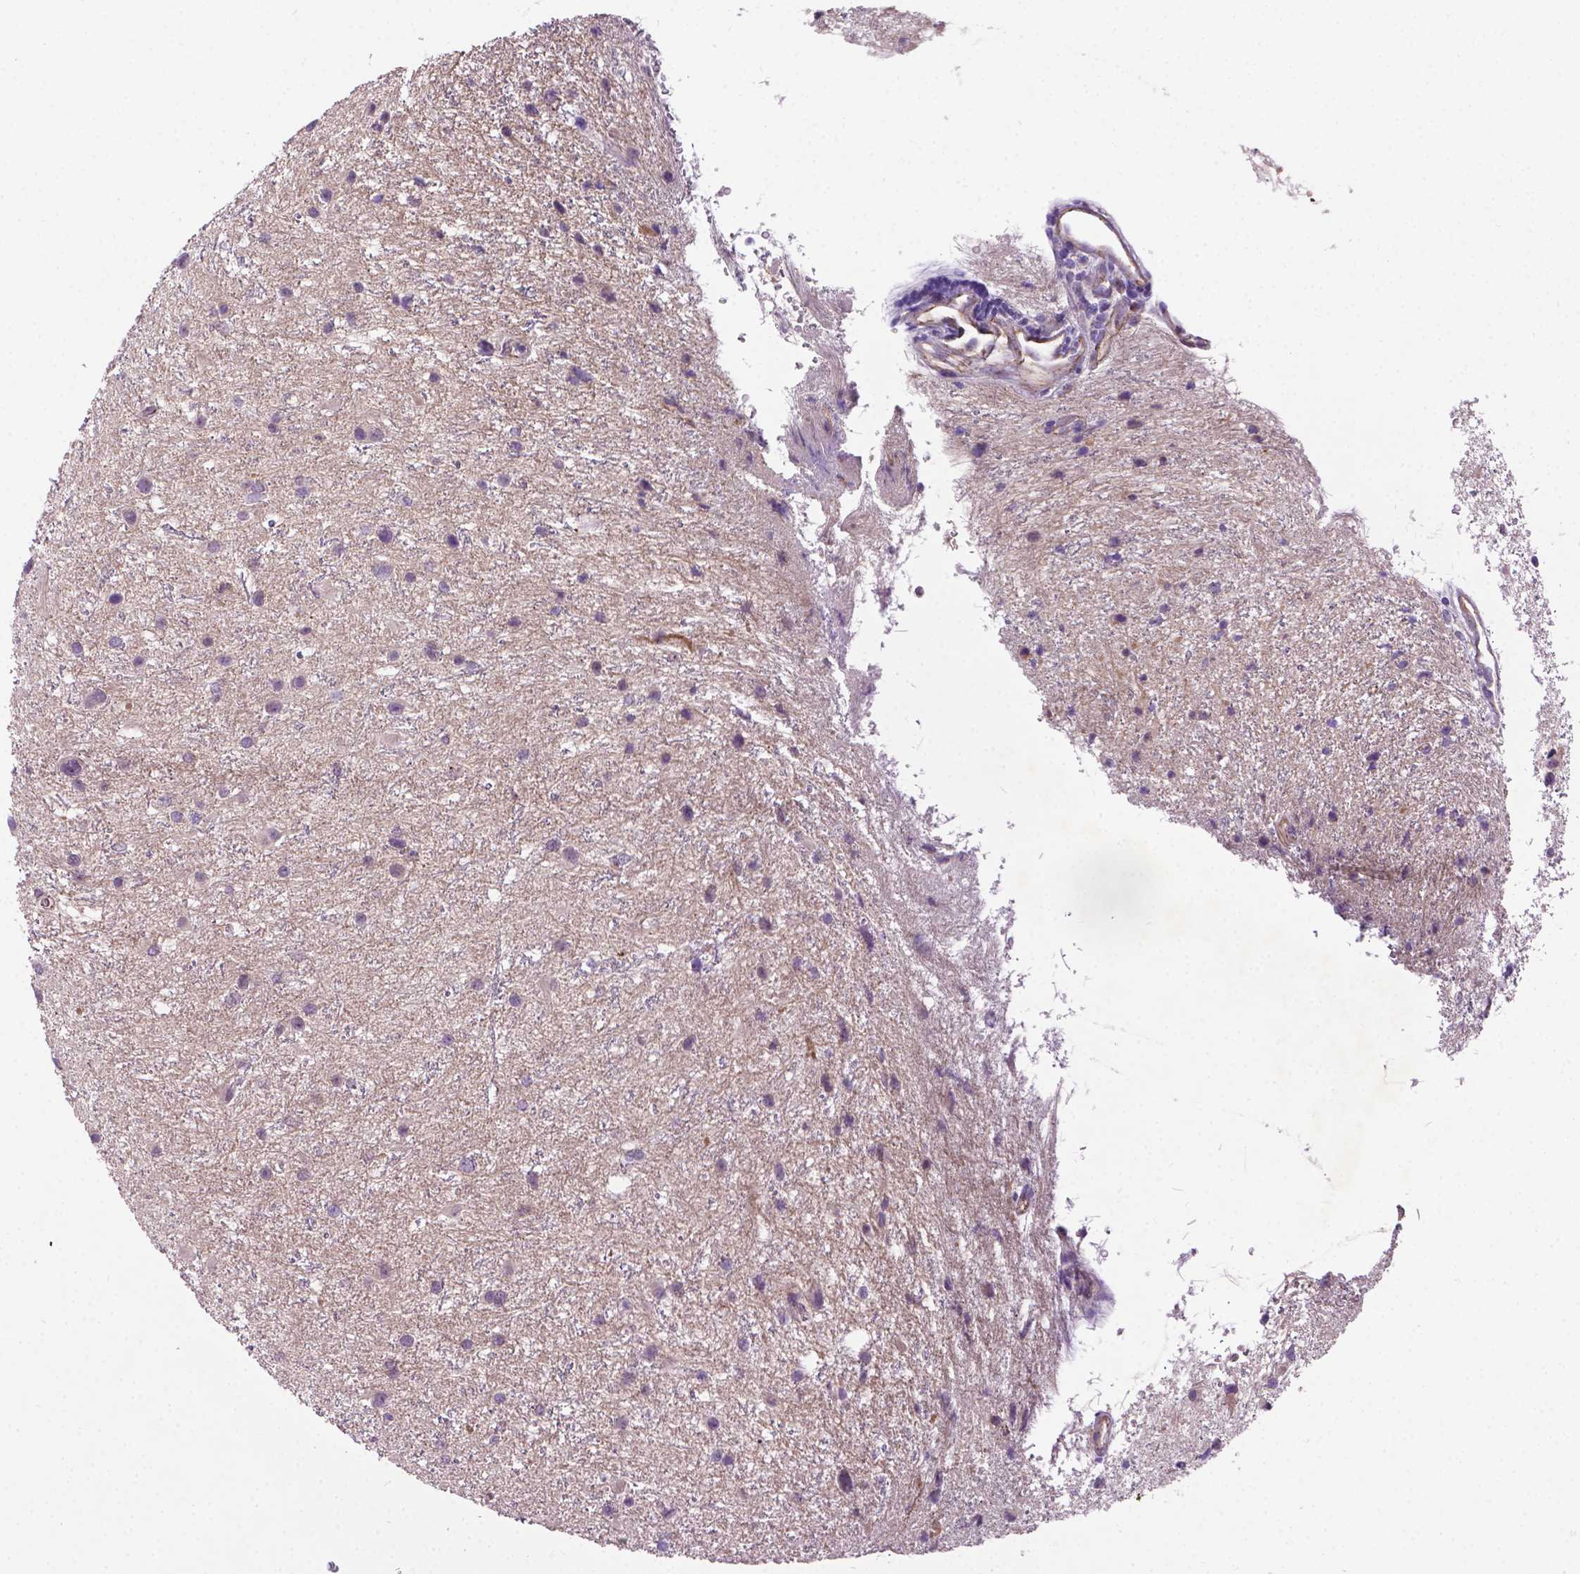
{"staining": {"intensity": "negative", "quantity": "none", "location": "none"}, "tissue": "glioma", "cell_type": "Tumor cells", "image_type": "cancer", "snomed": [{"axis": "morphology", "description": "Glioma, malignant, Low grade"}, {"axis": "topography", "description": "Brain"}], "caption": "This image is of glioma stained with immunohistochemistry (IHC) to label a protein in brown with the nuclei are counter-stained blue. There is no staining in tumor cells.", "gene": "CCER2", "patient": {"sex": "female", "age": 32}}